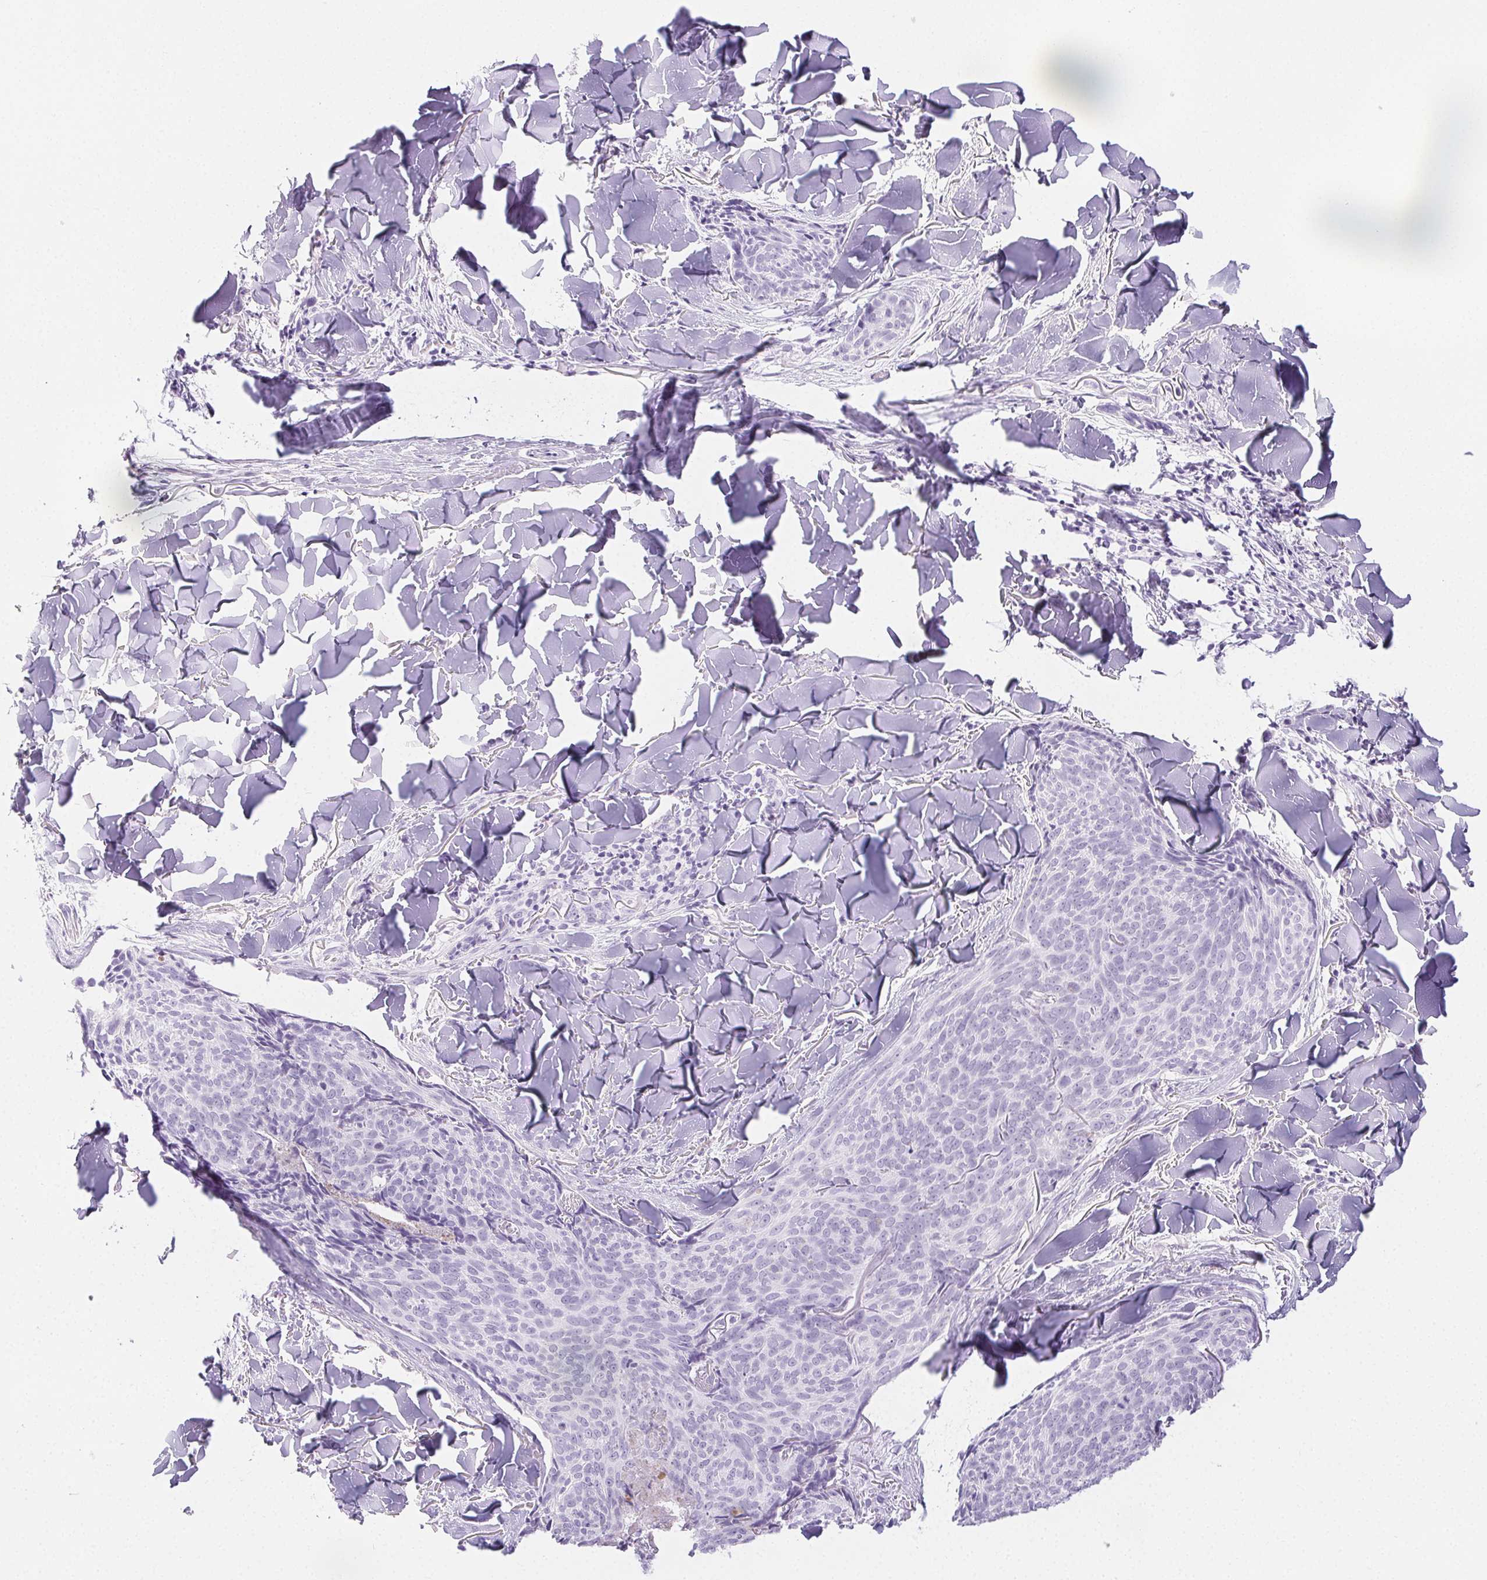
{"staining": {"intensity": "negative", "quantity": "none", "location": "none"}, "tissue": "skin cancer", "cell_type": "Tumor cells", "image_type": "cancer", "snomed": [{"axis": "morphology", "description": "Basal cell carcinoma"}, {"axis": "topography", "description": "Skin"}], "caption": "Tumor cells show no significant protein expression in skin basal cell carcinoma. (DAB immunohistochemistry, high magnification).", "gene": "PI3", "patient": {"sex": "female", "age": 82}}